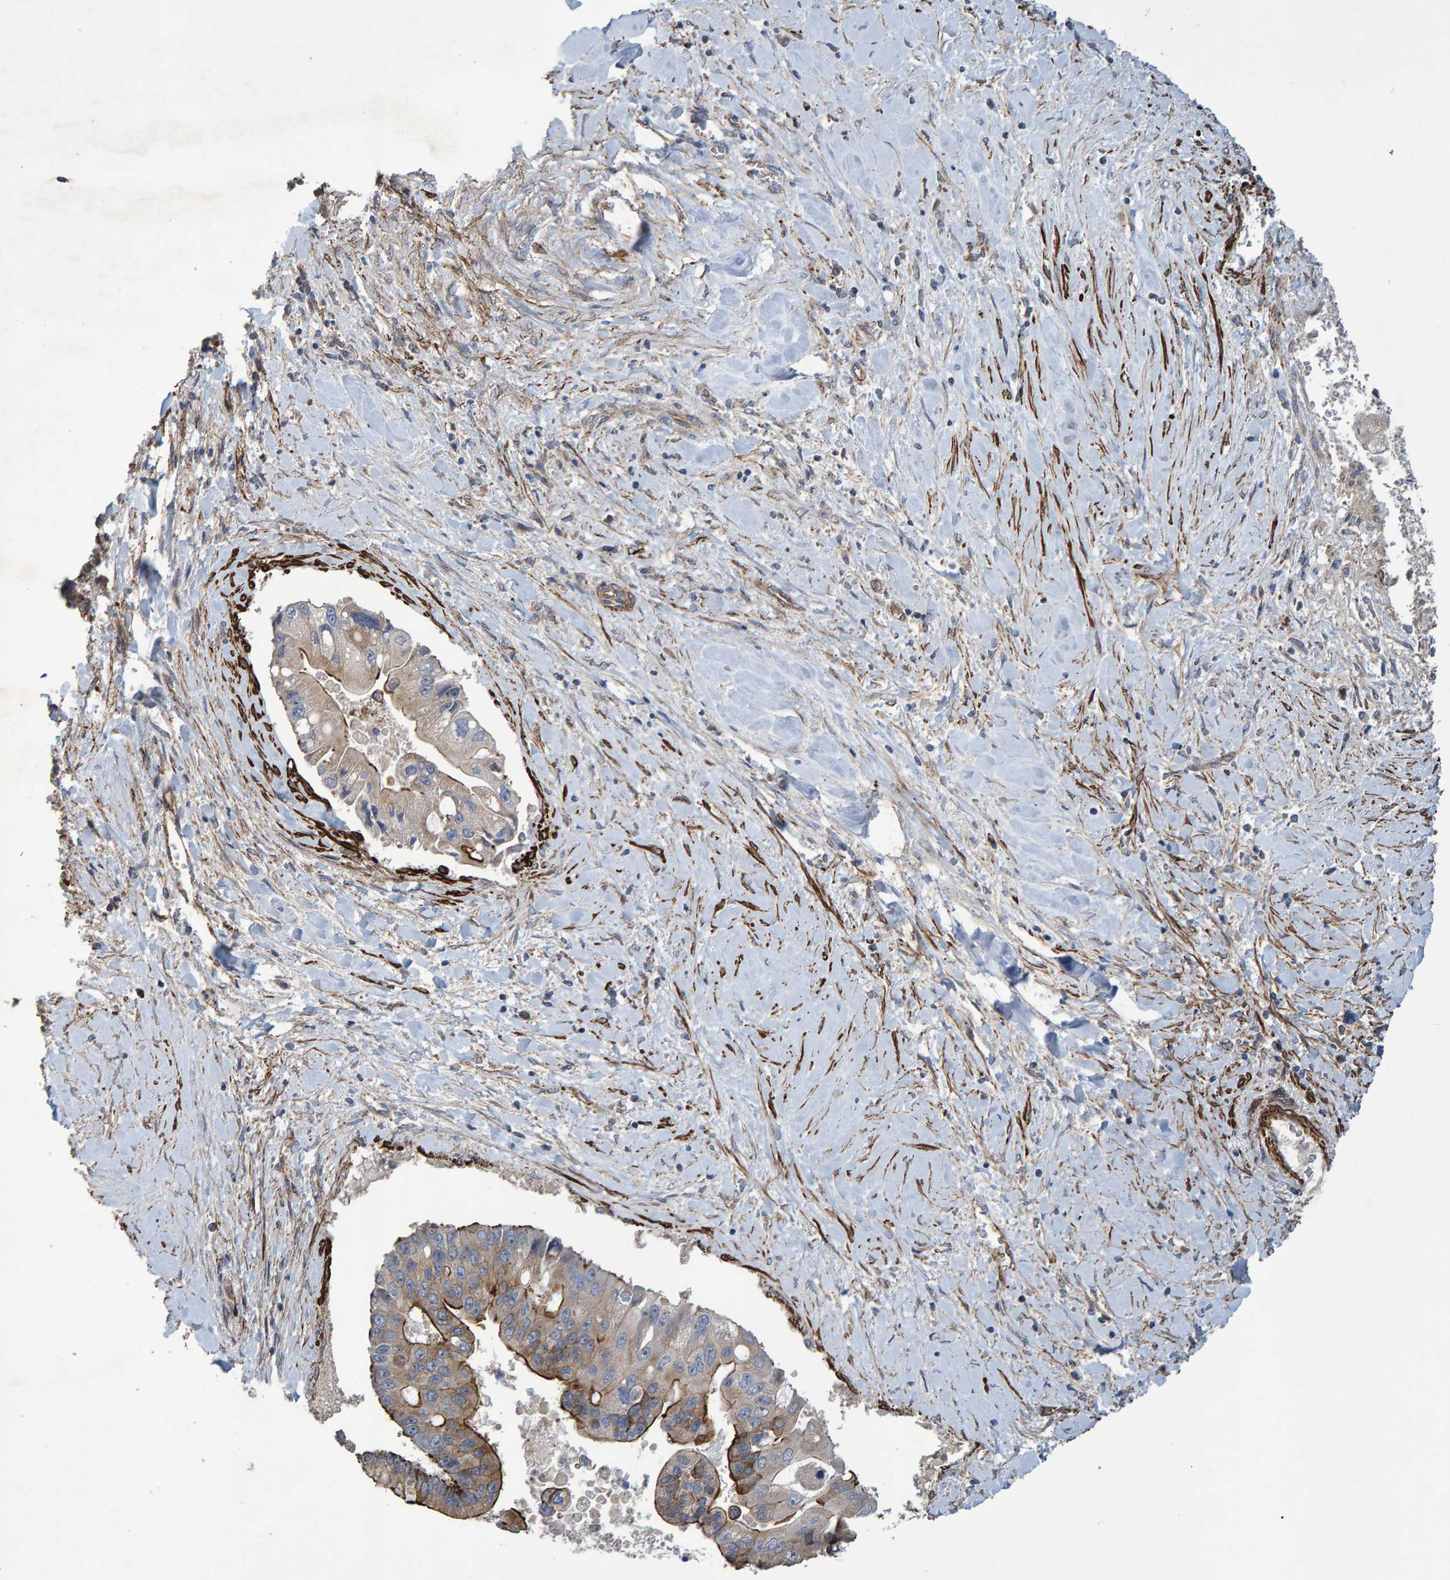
{"staining": {"intensity": "moderate", "quantity": "<25%", "location": "cytoplasmic/membranous"}, "tissue": "liver cancer", "cell_type": "Tumor cells", "image_type": "cancer", "snomed": [{"axis": "morphology", "description": "Cholangiocarcinoma"}, {"axis": "topography", "description": "Liver"}], "caption": "A photomicrograph showing moderate cytoplasmic/membranous staining in approximately <25% of tumor cells in liver cancer (cholangiocarcinoma), as visualized by brown immunohistochemical staining.", "gene": "SLIT2", "patient": {"sex": "male", "age": 50}}